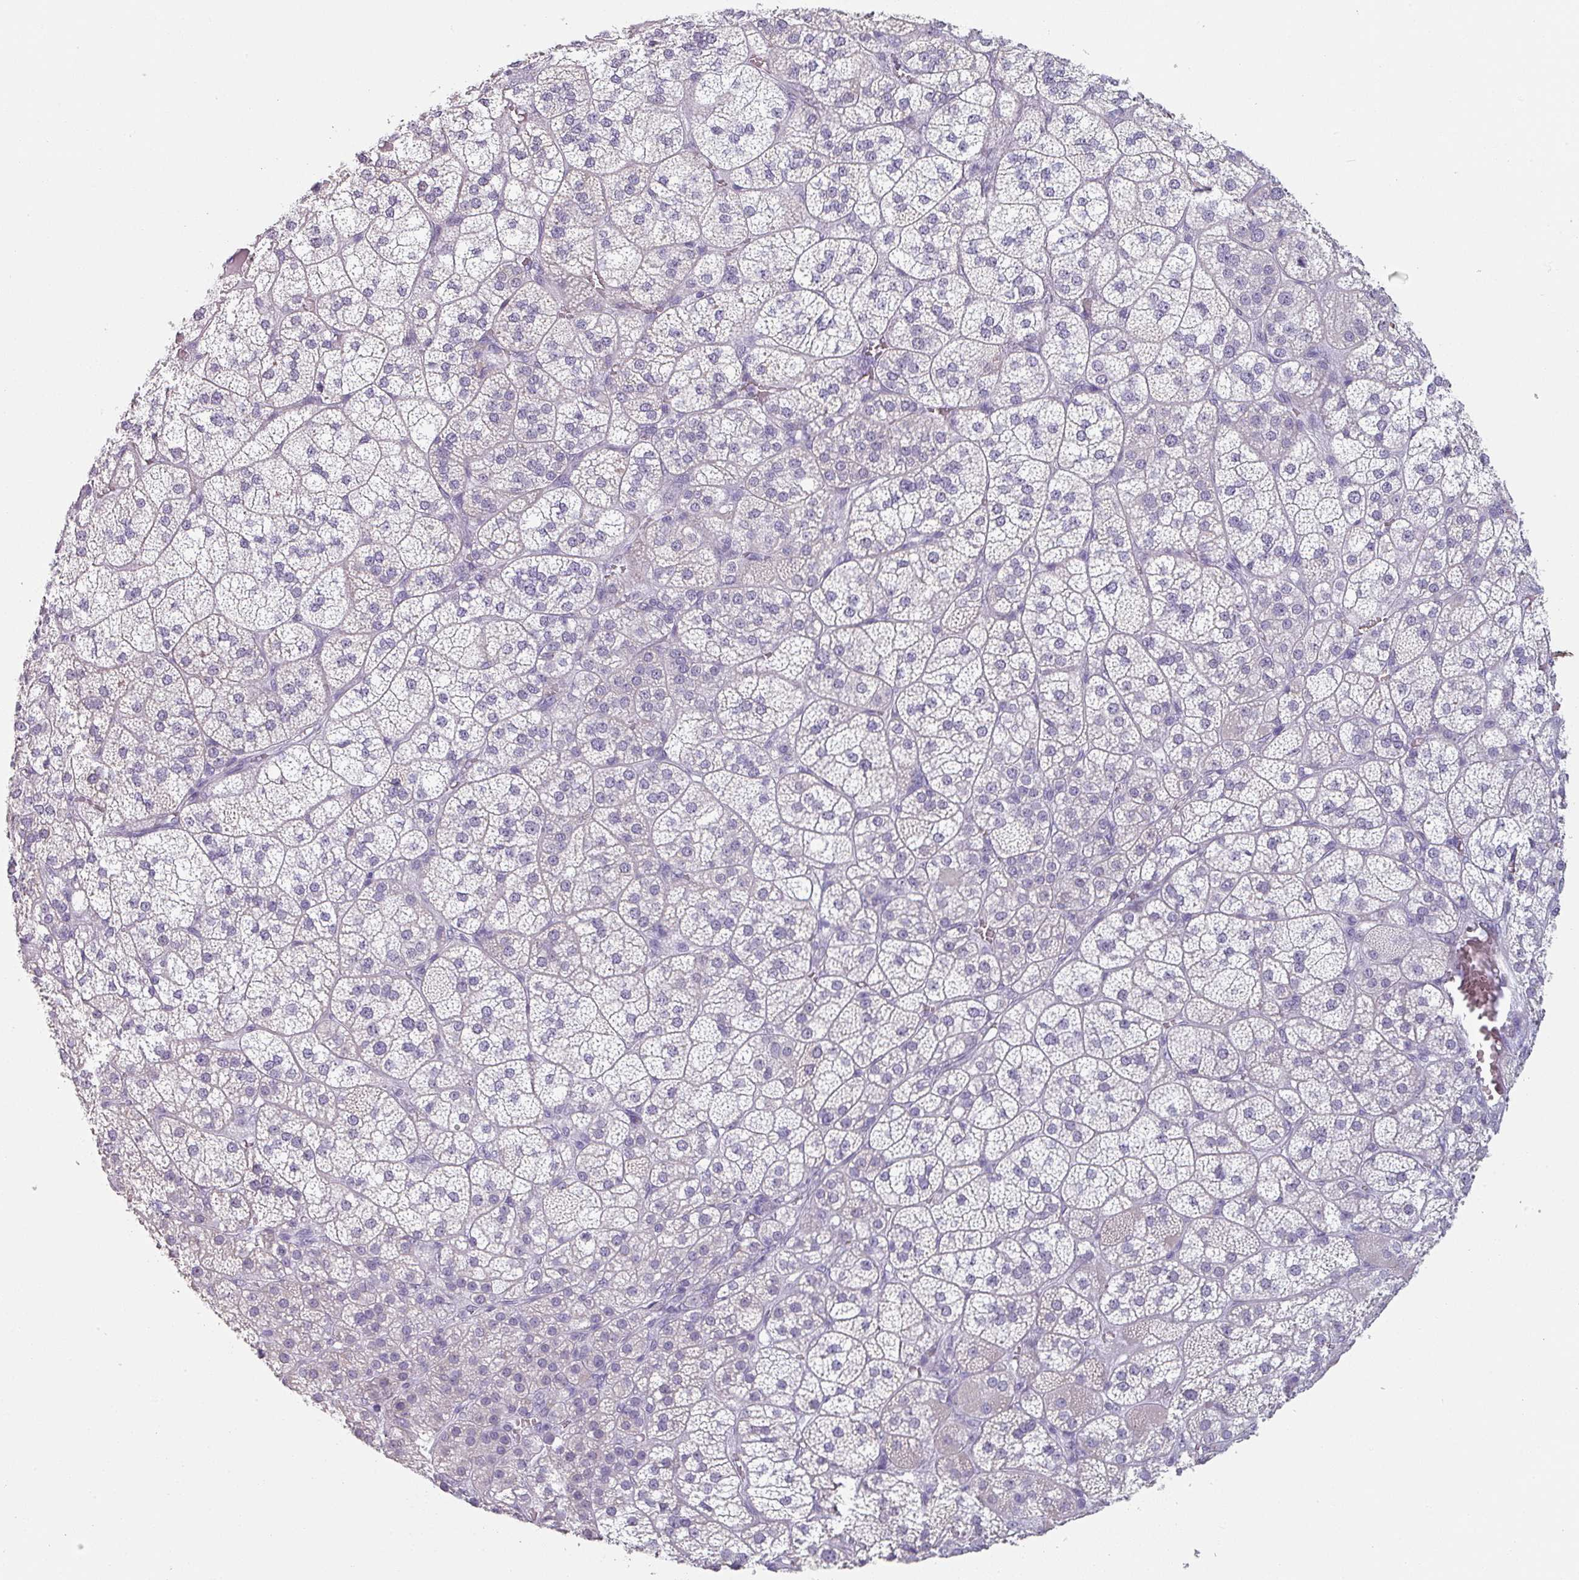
{"staining": {"intensity": "negative", "quantity": "none", "location": "none"}, "tissue": "adrenal gland", "cell_type": "Glandular cells", "image_type": "normal", "snomed": [{"axis": "morphology", "description": "Normal tissue, NOS"}, {"axis": "topography", "description": "Adrenal gland"}], "caption": "DAB (3,3'-diaminobenzidine) immunohistochemical staining of unremarkable adrenal gland demonstrates no significant positivity in glandular cells. The staining was performed using DAB to visualize the protein expression in brown, while the nuclei were stained in blue with hematoxylin (Magnification: 20x).", "gene": "SFTPA1", "patient": {"sex": "female", "age": 60}}